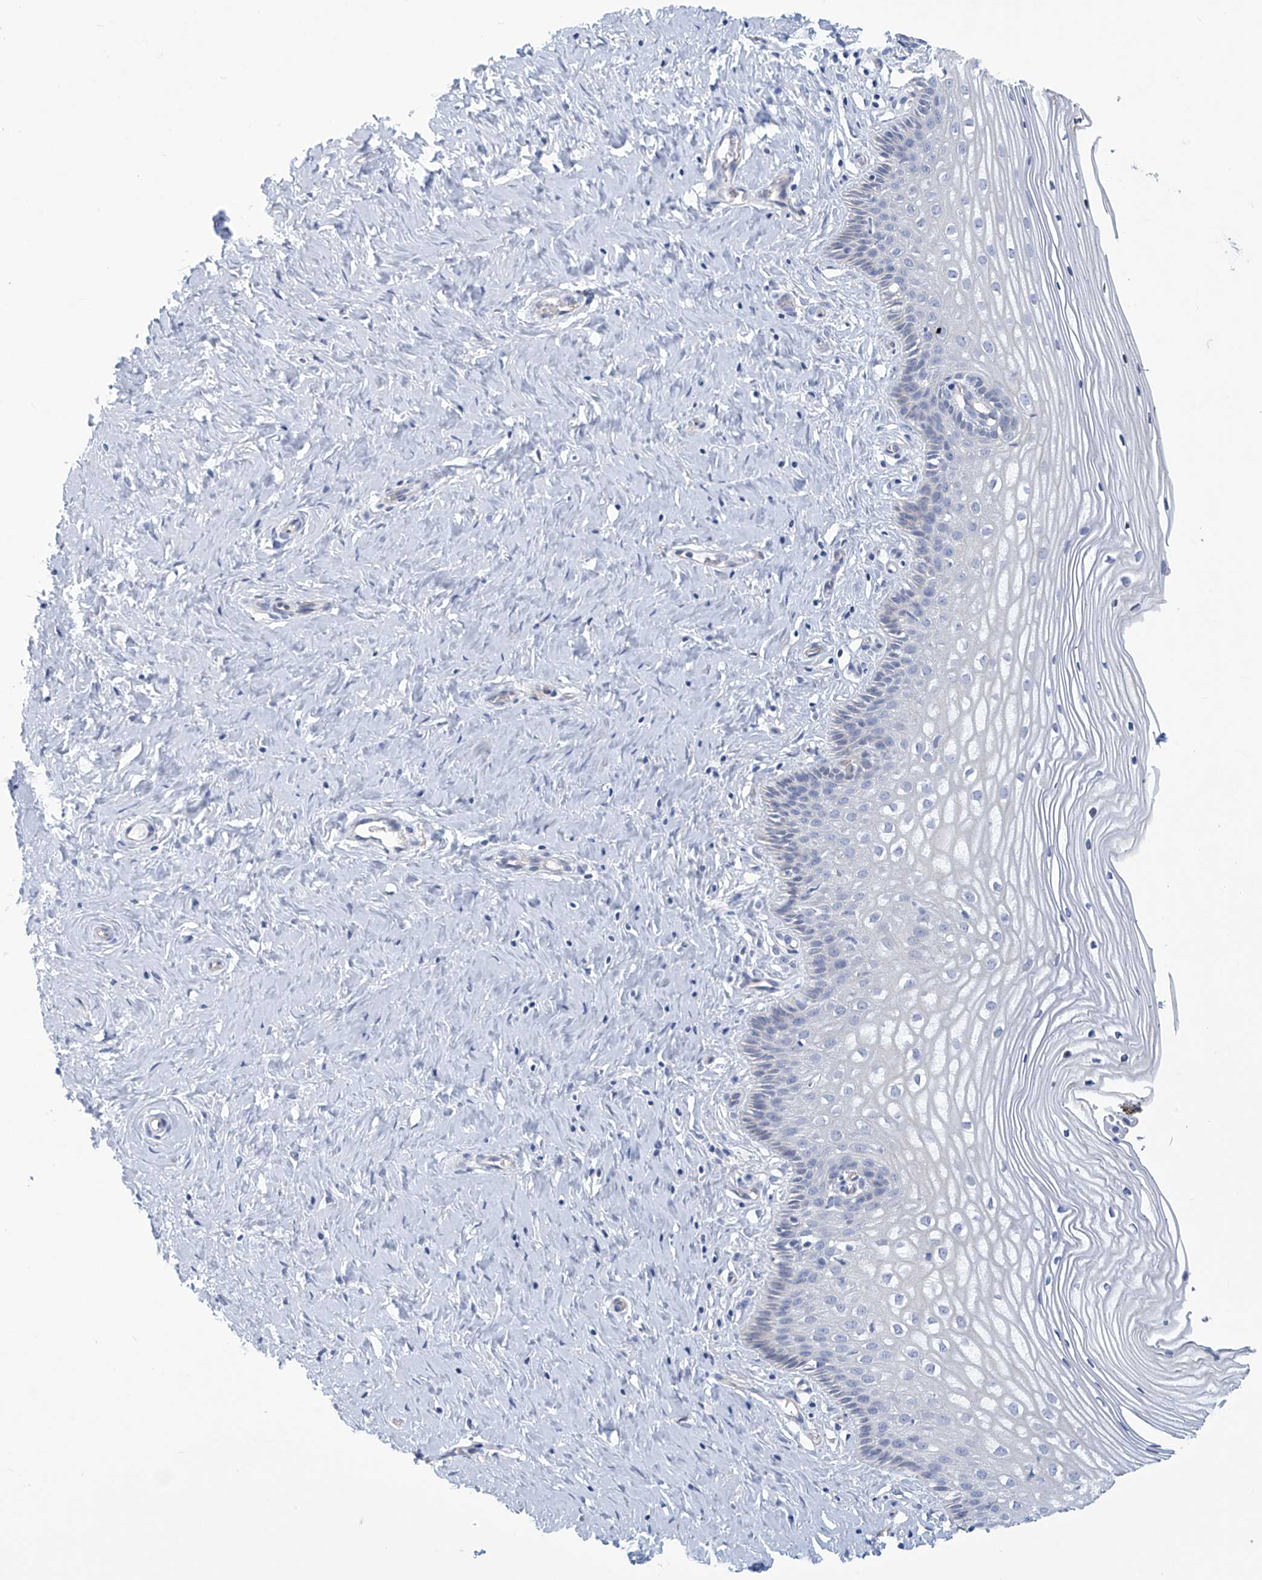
{"staining": {"intensity": "negative", "quantity": "none", "location": "none"}, "tissue": "cervix", "cell_type": "Glandular cells", "image_type": "normal", "snomed": [{"axis": "morphology", "description": "Normal tissue, NOS"}, {"axis": "topography", "description": "Cervix"}], "caption": "Cervix was stained to show a protein in brown. There is no significant expression in glandular cells. (DAB (3,3'-diaminobenzidine) immunohistochemistry with hematoxylin counter stain).", "gene": "ABHD13", "patient": {"sex": "female", "age": 33}}